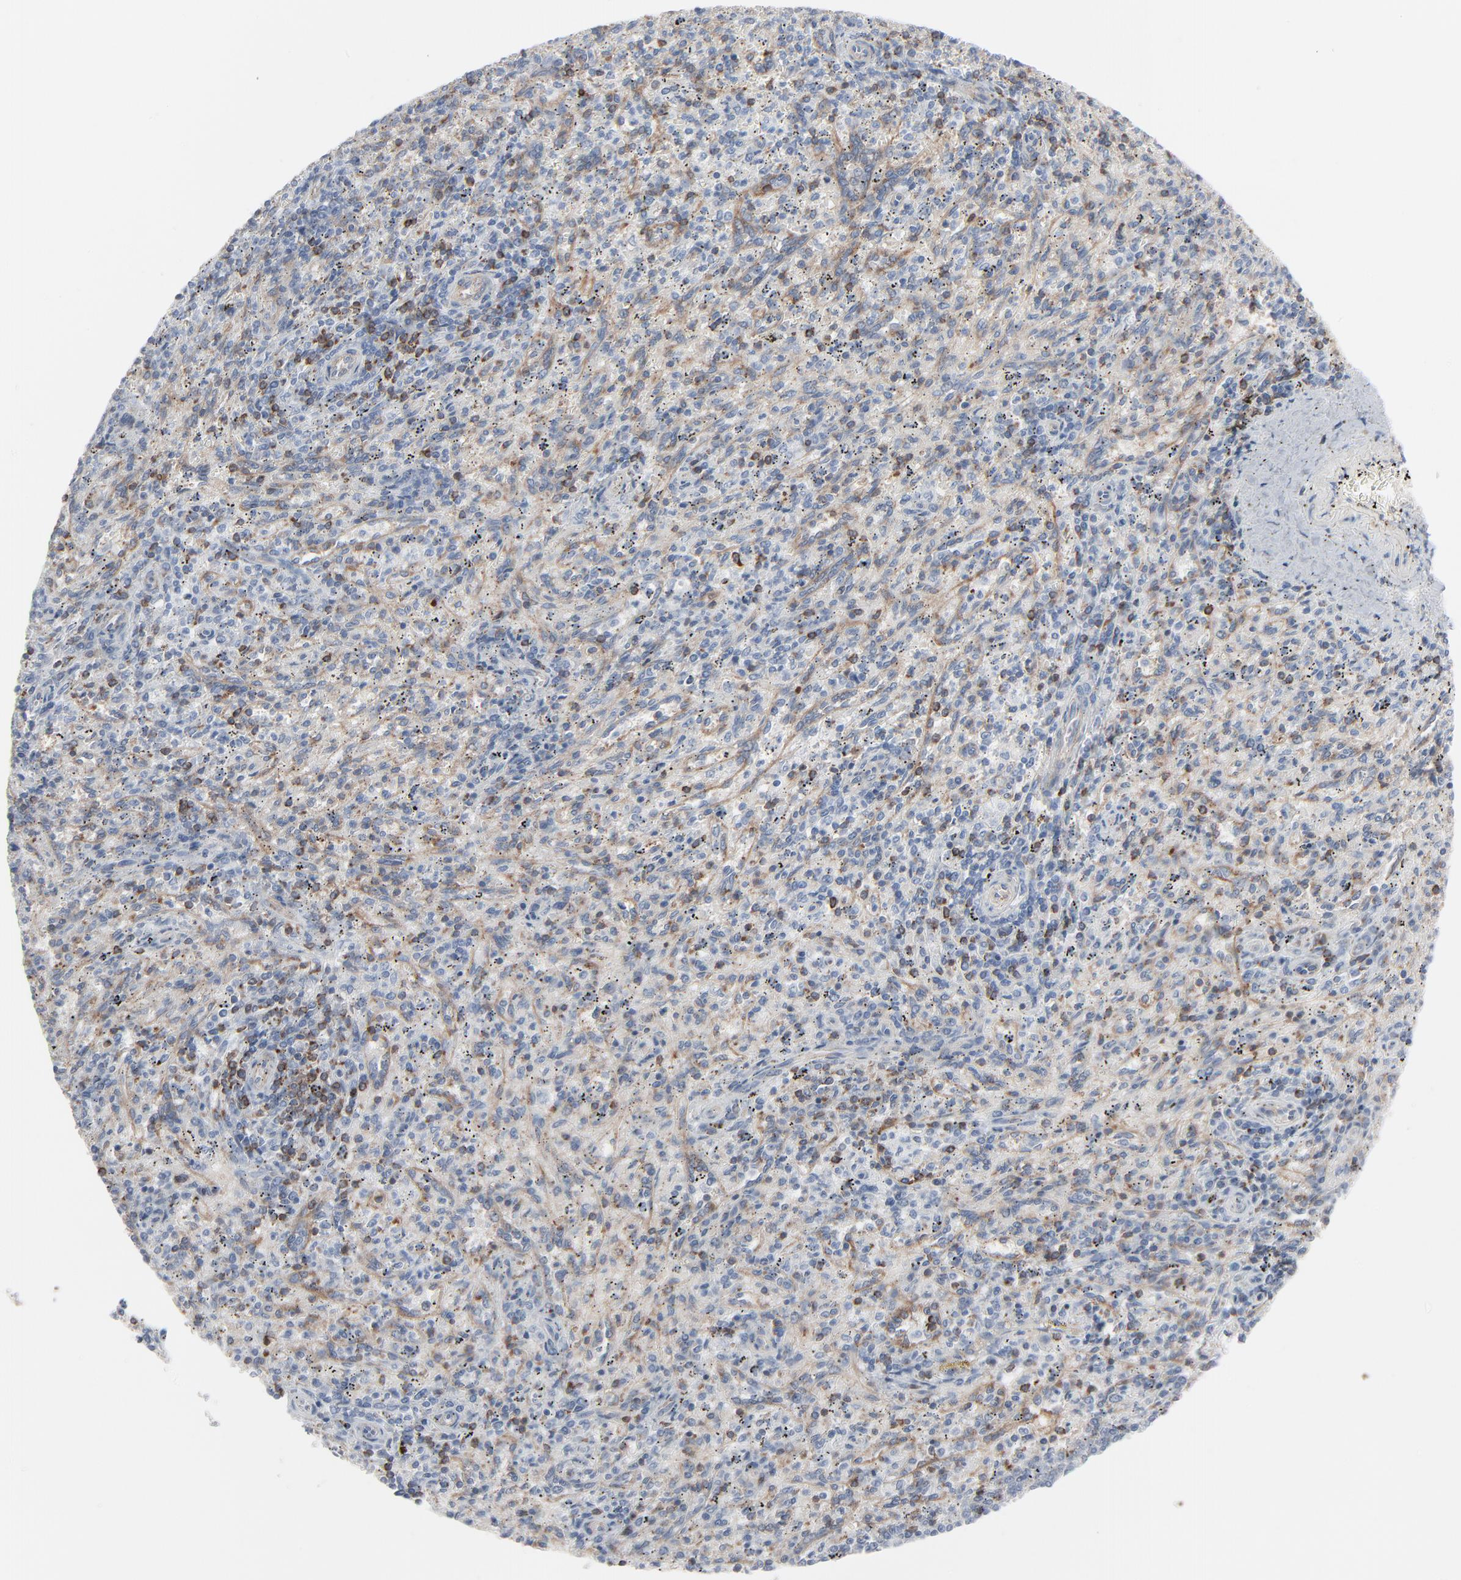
{"staining": {"intensity": "moderate", "quantity": "25%-75%", "location": "cytoplasmic/membranous"}, "tissue": "spleen", "cell_type": "Cells in red pulp", "image_type": "normal", "snomed": [{"axis": "morphology", "description": "Normal tissue, NOS"}, {"axis": "topography", "description": "Spleen"}], "caption": "Immunohistochemistry image of unremarkable spleen stained for a protein (brown), which reveals medium levels of moderate cytoplasmic/membranous staining in approximately 25%-75% of cells in red pulp.", "gene": "OPTN", "patient": {"sex": "female", "age": 10}}